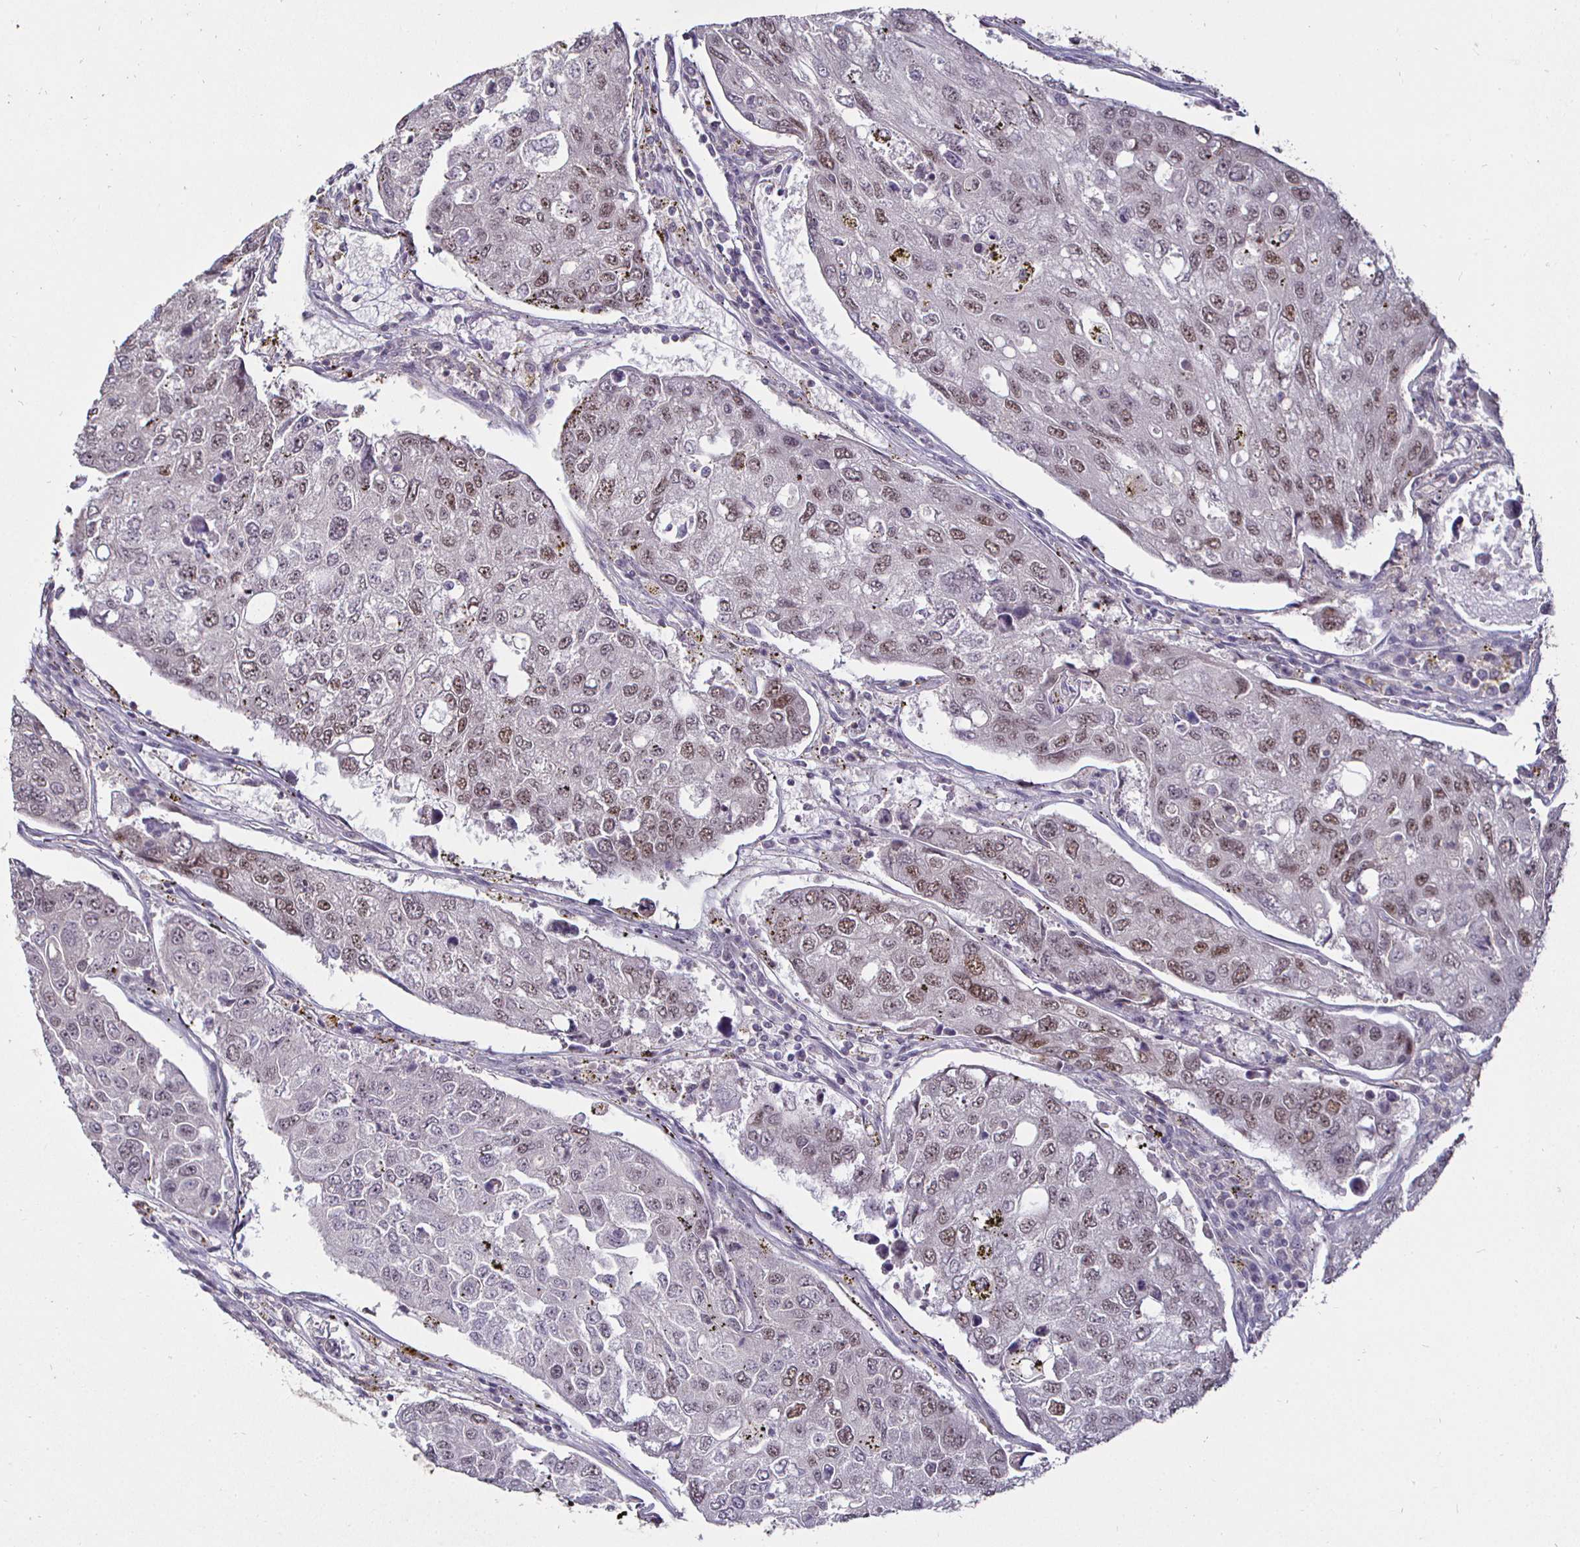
{"staining": {"intensity": "moderate", "quantity": "25%-75%", "location": "nuclear"}, "tissue": "urothelial cancer", "cell_type": "Tumor cells", "image_type": "cancer", "snomed": [{"axis": "morphology", "description": "Urothelial carcinoma, High grade"}, {"axis": "topography", "description": "Lymph node"}, {"axis": "topography", "description": "Urinary bladder"}], "caption": "This histopathology image exhibits urothelial carcinoma (high-grade) stained with IHC to label a protein in brown. The nuclear of tumor cells show moderate positivity for the protein. Nuclei are counter-stained blue.", "gene": "MLH1", "patient": {"sex": "male", "age": 51}}